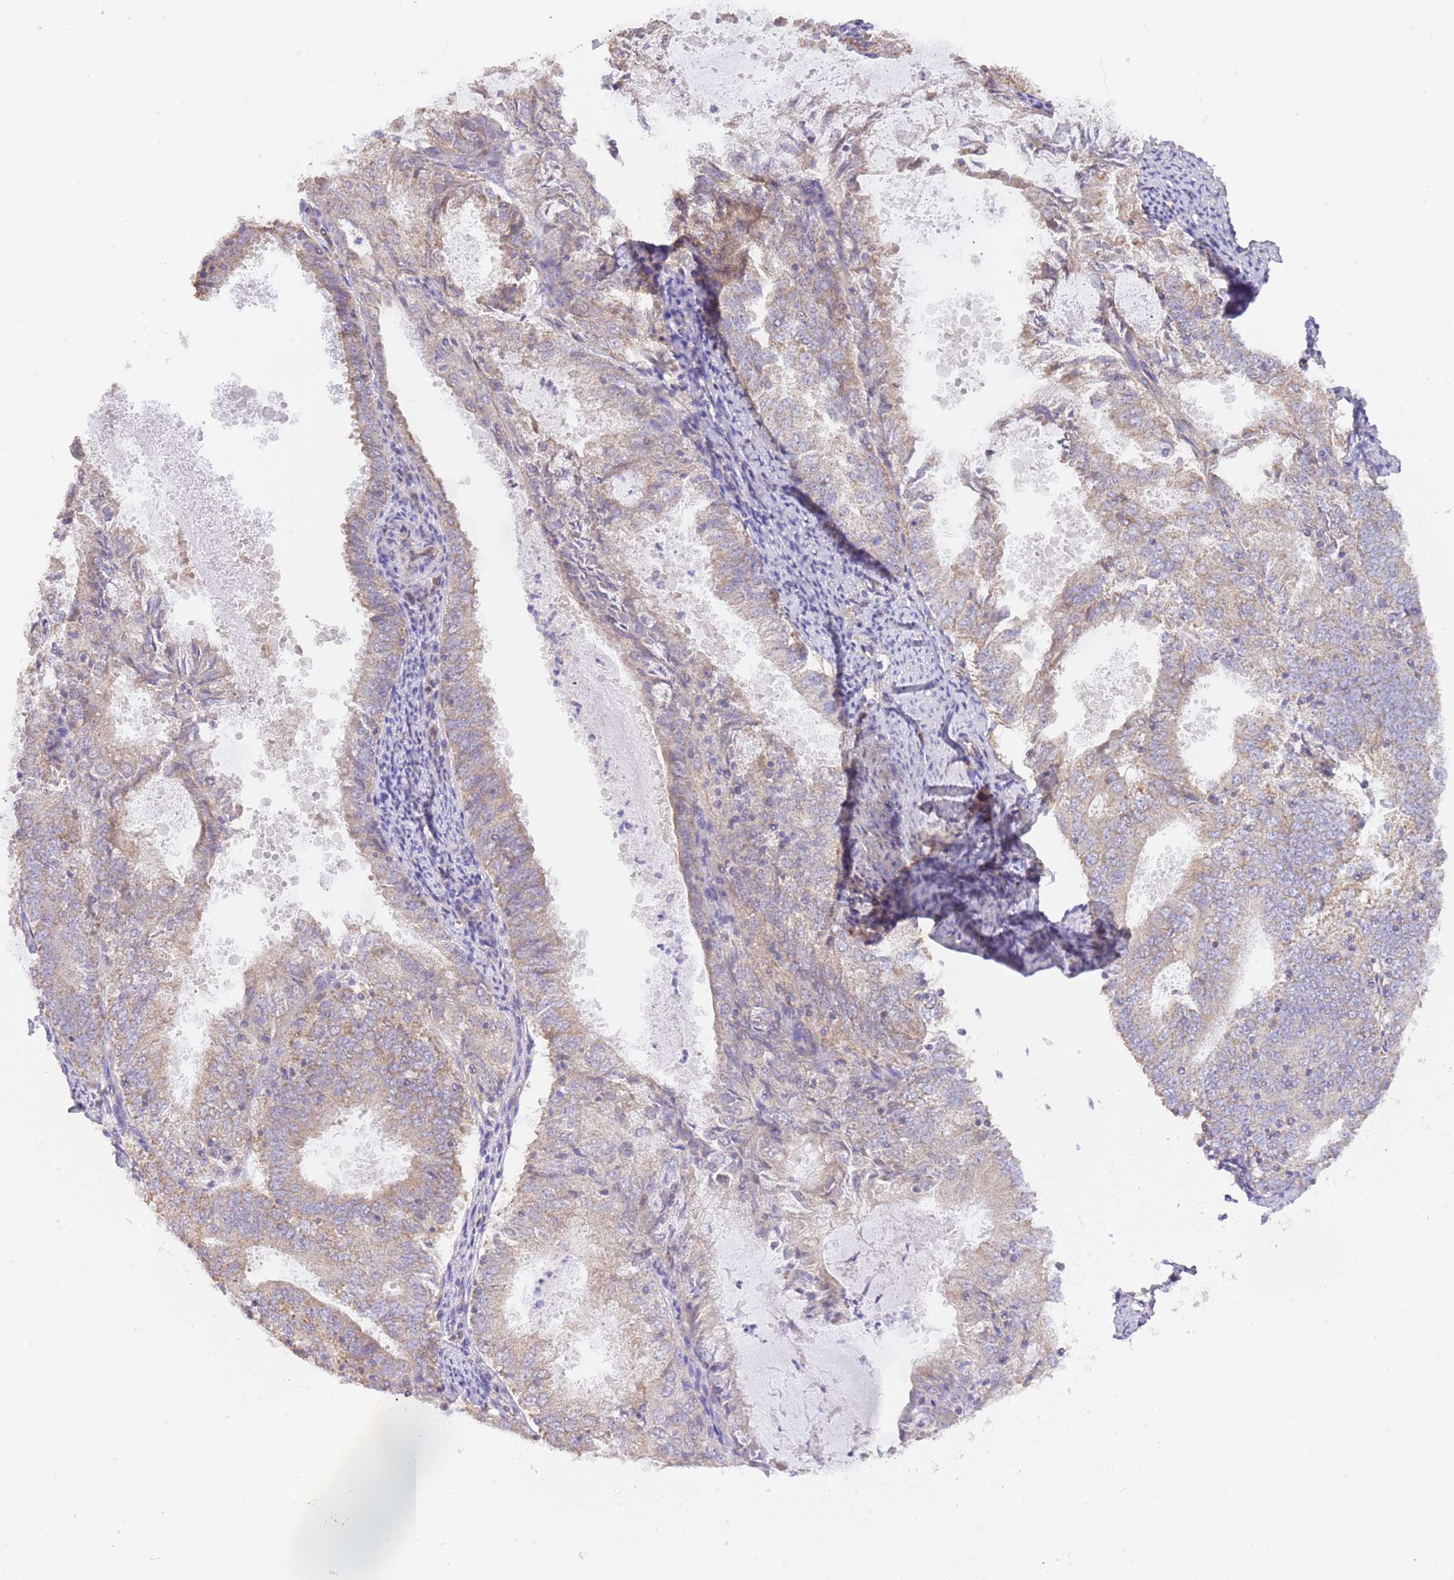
{"staining": {"intensity": "weak", "quantity": "25%-75%", "location": "cytoplasmic/membranous"}, "tissue": "endometrial cancer", "cell_type": "Tumor cells", "image_type": "cancer", "snomed": [{"axis": "morphology", "description": "Adenocarcinoma, NOS"}, {"axis": "topography", "description": "Endometrium"}], "caption": "Brown immunohistochemical staining in human endometrial cancer shows weak cytoplasmic/membranous positivity in approximately 25%-75% of tumor cells.", "gene": "DOCK9", "patient": {"sex": "female", "age": 57}}